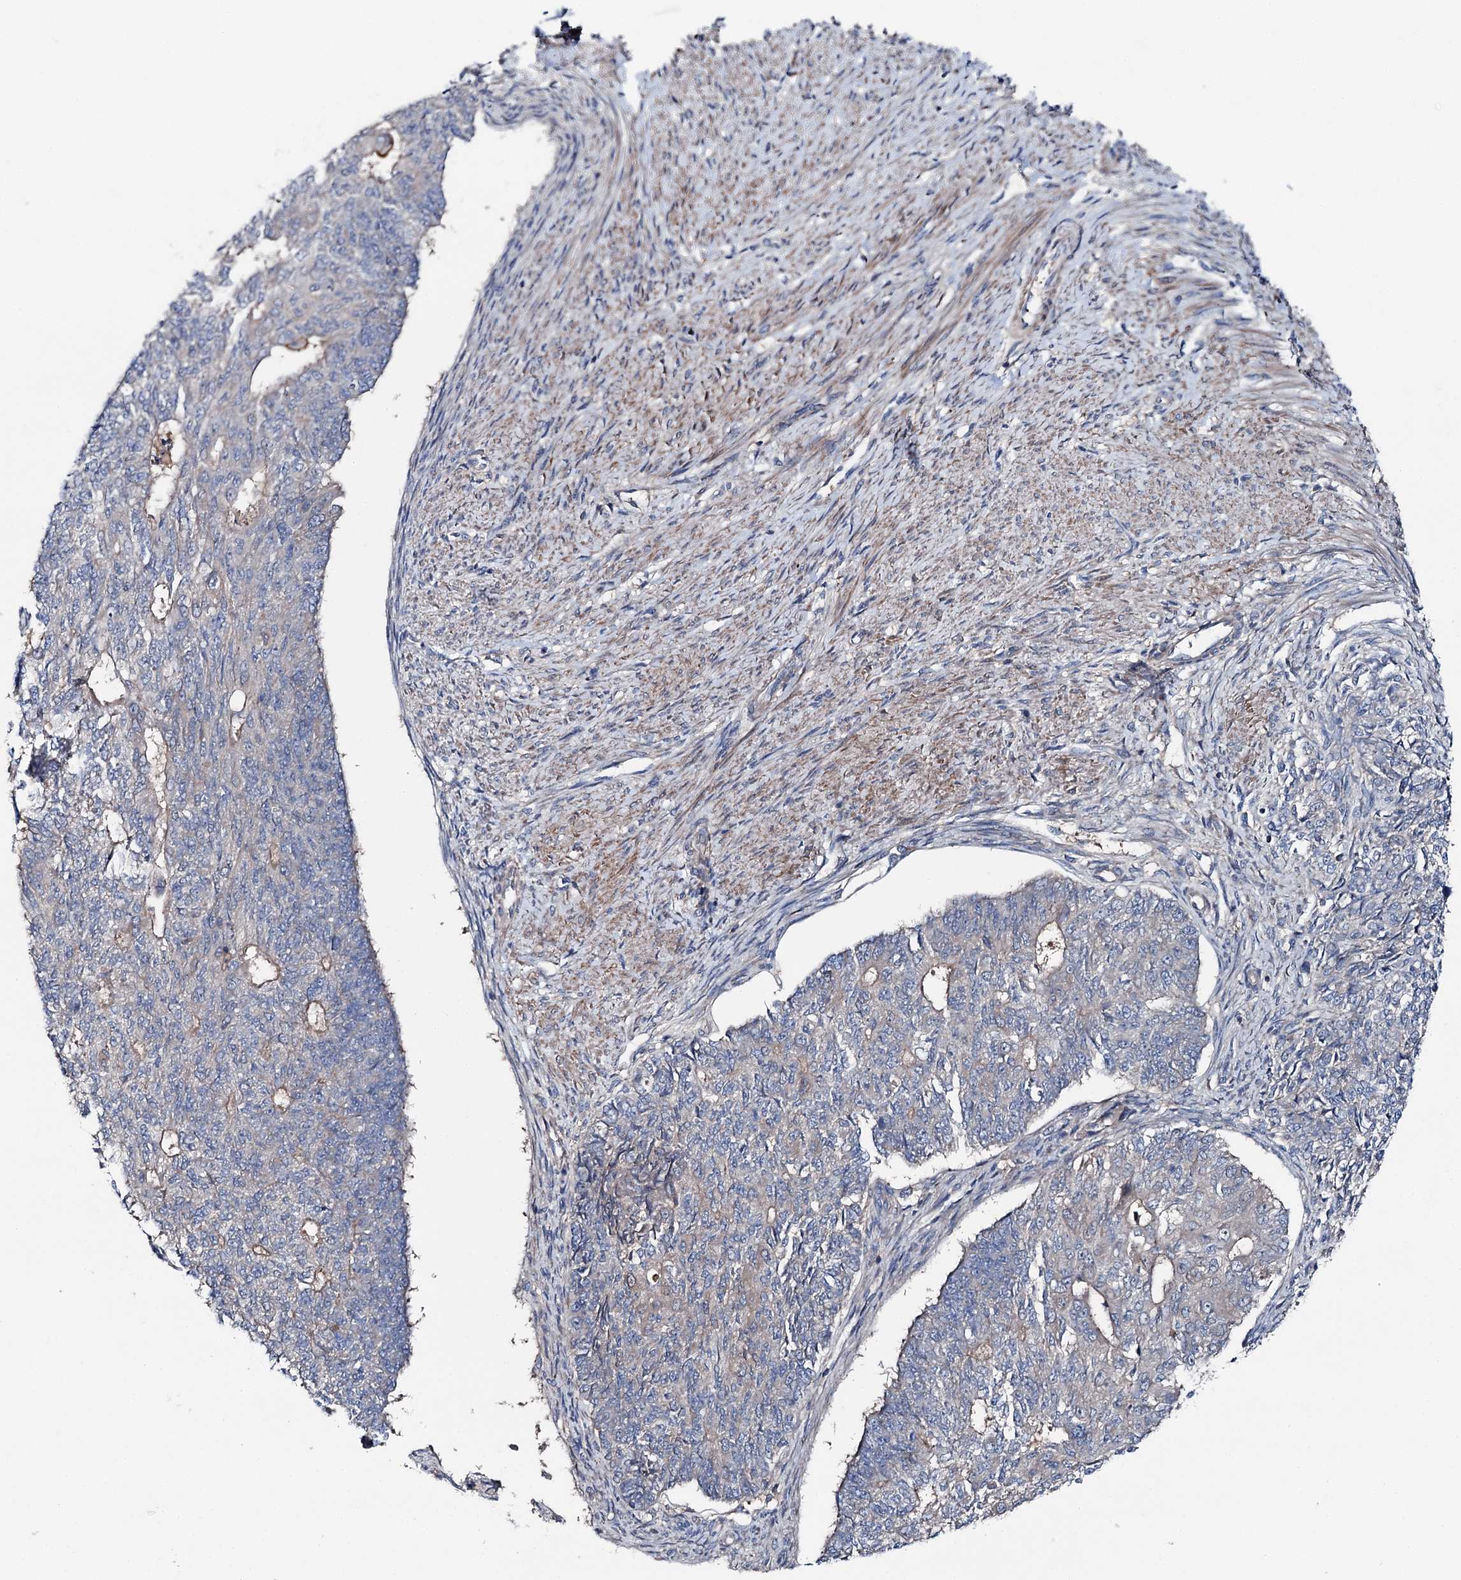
{"staining": {"intensity": "negative", "quantity": "none", "location": "none"}, "tissue": "endometrial cancer", "cell_type": "Tumor cells", "image_type": "cancer", "snomed": [{"axis": "morphology", "description": "Adenocarcinoma, NOS"}, {"axis": "topography", "description": "Endometrium"}], "caption": "This is a micrograph of immunohistochemistry staining of endometrial adenocarcinoma, which shows no expression in tumor cells.", "gene": "SLC22A25", "patient": {"sex": "female", "age": 32}}